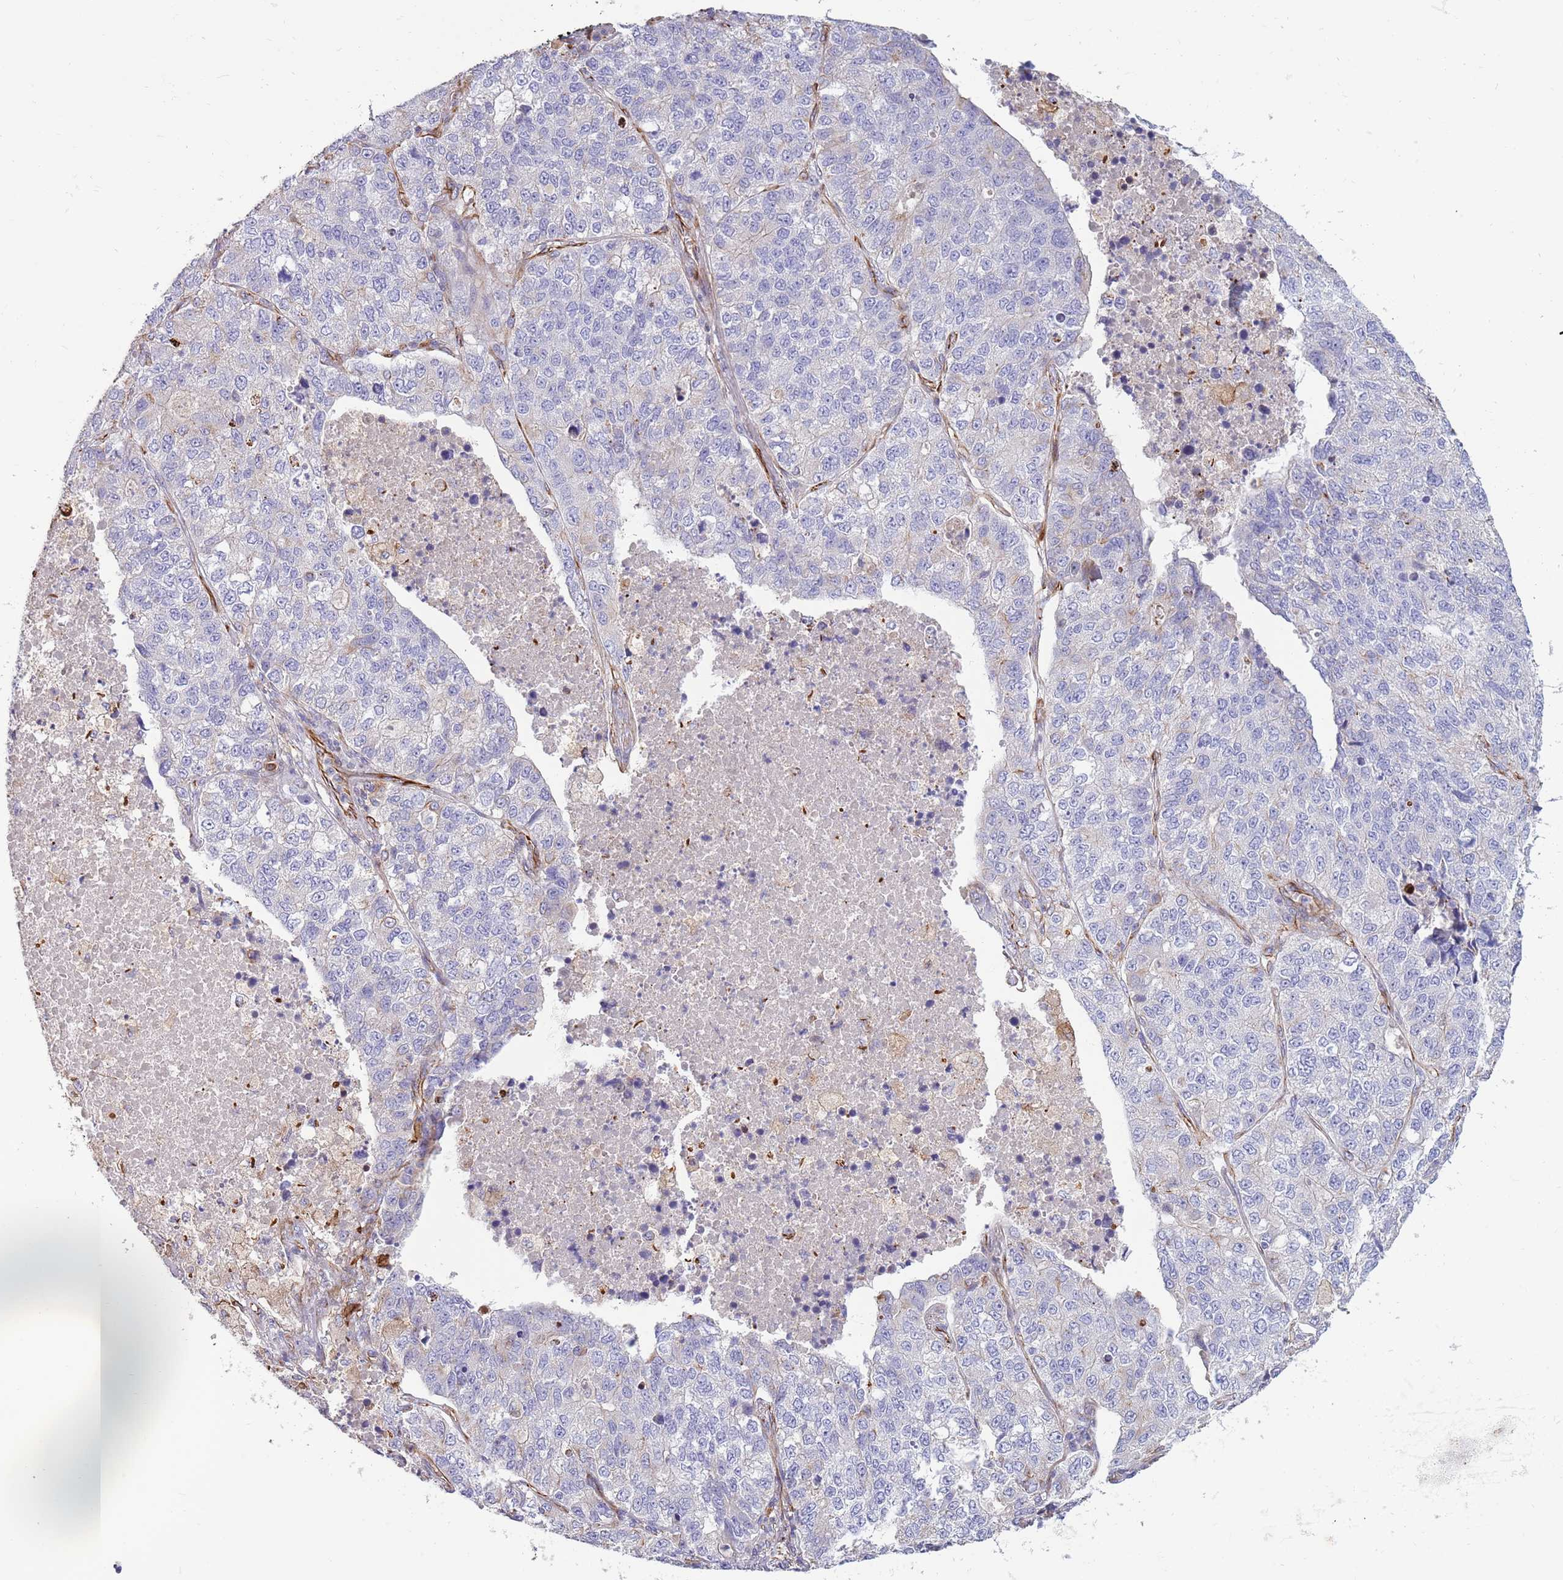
{"staining": {"intensity": "negative", "quantity": "none", "location": "none"}, "tissue": "lung cancer", "cell_type": "Tumor cells", "image_type": "cancer", "snomed": [{"axis": "morphology", "description": "Adenocarcinoma, NOS"}, {"axis": "topography", "description": "Lung"}], "caption": "Lung cancer (adenocarcinoma) stained for a protein using immunohistochemistry displays no expression tumor cells.", "gene": "MOGAT1", "patient": {"sex": "male", "age": 49}}